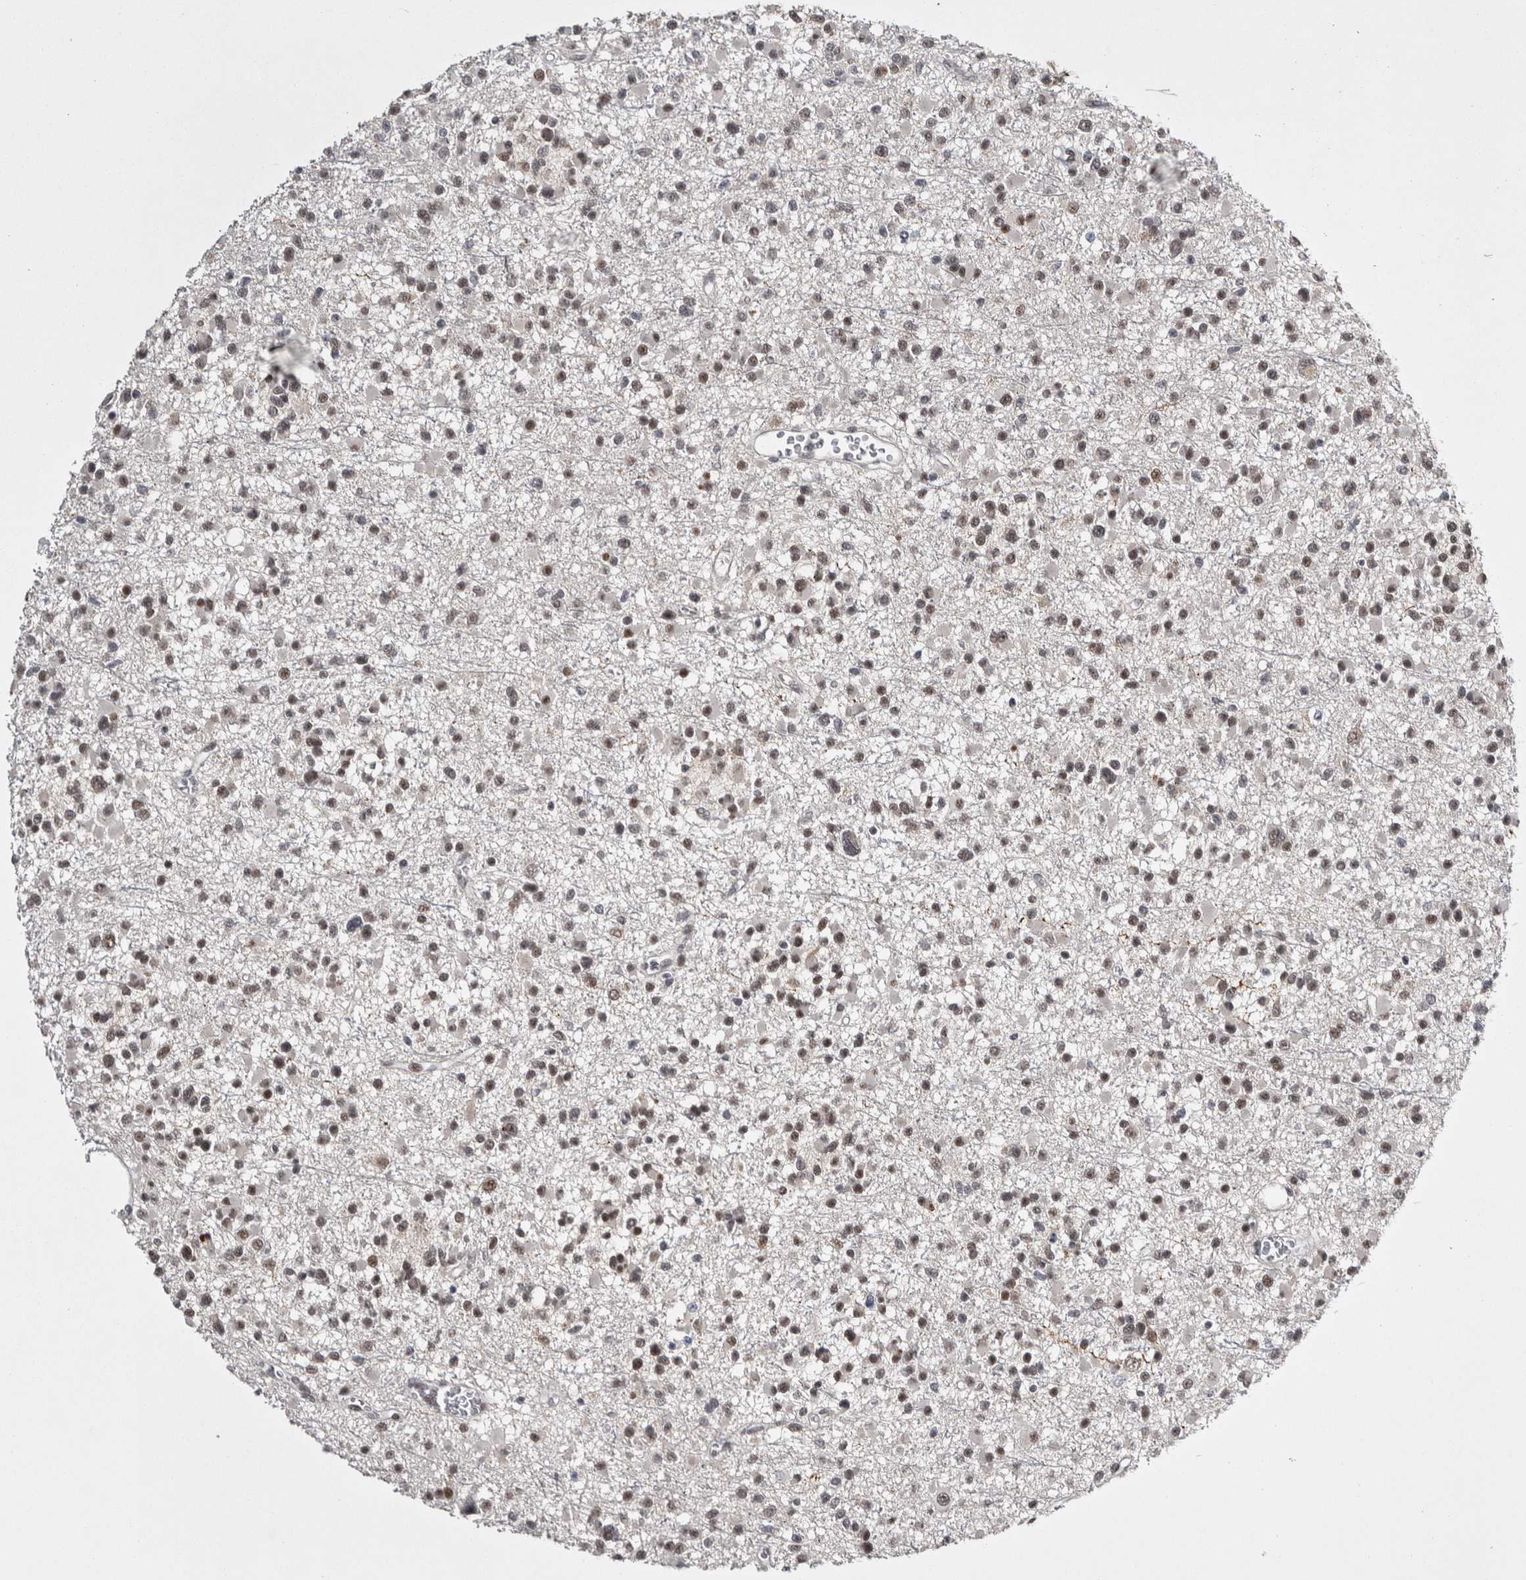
{"staining": {"intensity": "moderate", "quantity": ">75%", "location": "nuclear"}, "tissue": "glioma", "cell_type": "Tumor cells", "image_type": "cancer", "snomed": [{"axis": "morphology", "description": "Glioma, malignant, Low grade"}, {"axis": "topography", "description": "Brain"}], "caption": "This micrograph shows IHC staining of human malignant glioma (low-grade), with medium moderate nuclear positivity in about >75% of tumor cells.", "gene": "ASPN", "patient": {"sex": "female", "age": 22}}